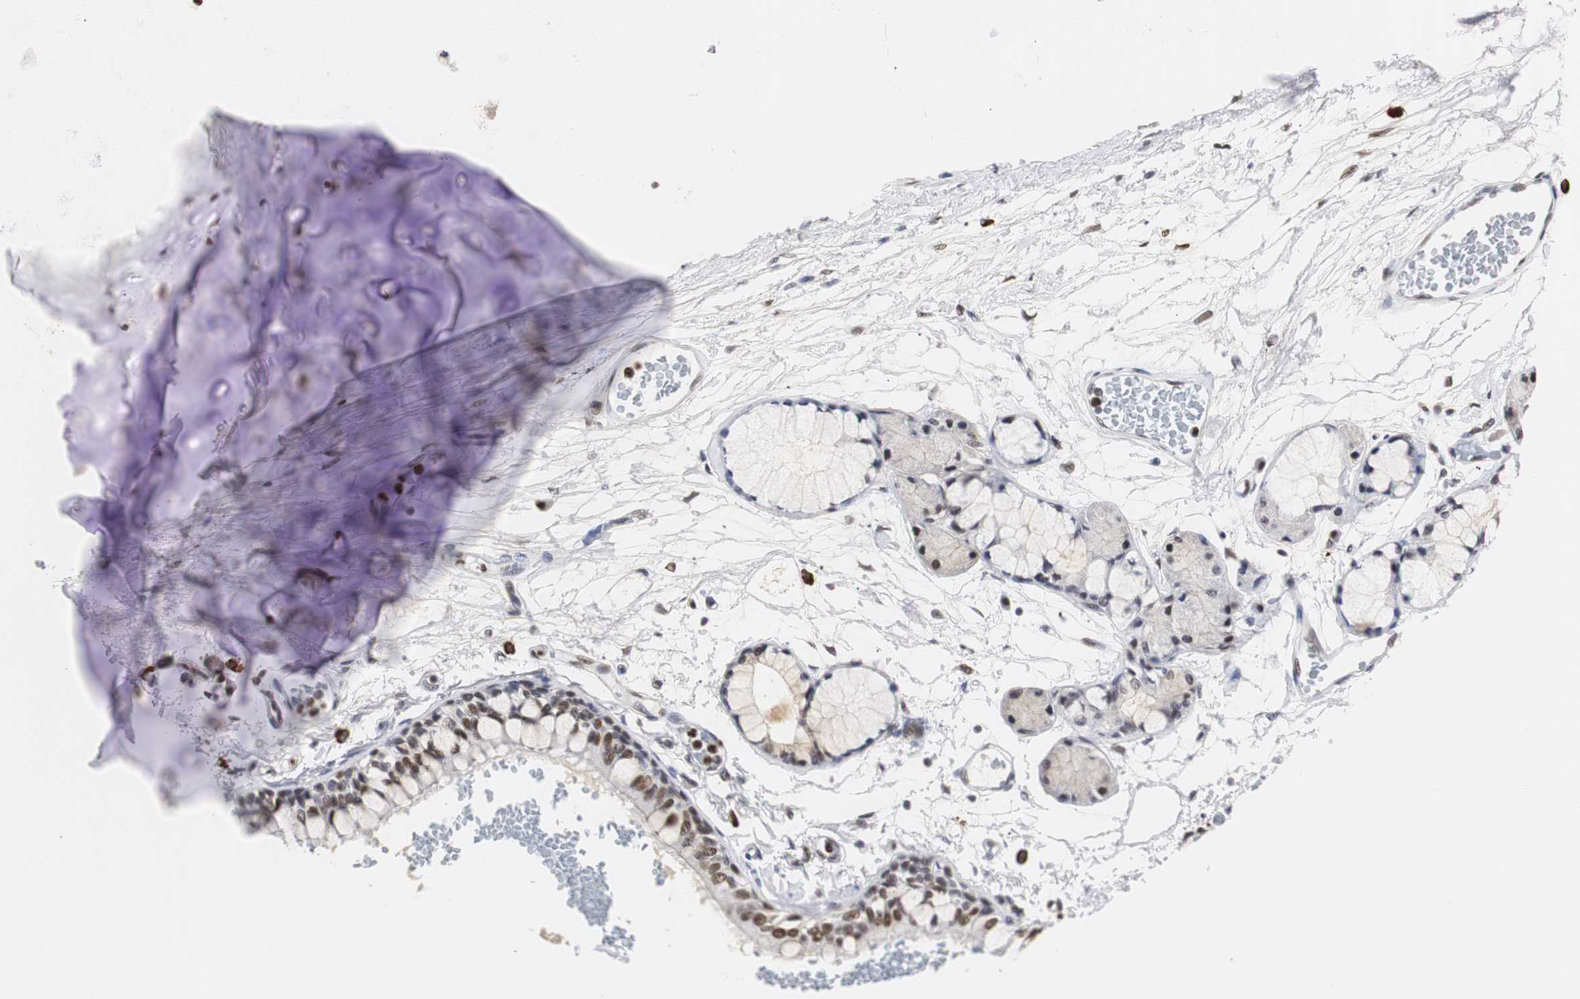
{"staining": {"intensity": "moderate", "quantity": ">75%", "location": "nuclear"}, "tissue": "adipose tissue", "cell_type": "Adipocytes", "image_type": "normal", "snomed": [{"axis": "morphology", "description": "Normal tissue, NOS"}, {"axis": "topography", "description": "Cartilage tissue"}, {"axis": "topography", "description": "Bronchus"}], "caption": "Human adipose tissue stained with a brown dye exhibits moderate nuclear positive expression in about >75% of adipocytes.", "gene": "ZFC3H1", "patient": {"sex": "female", "age": 73}}